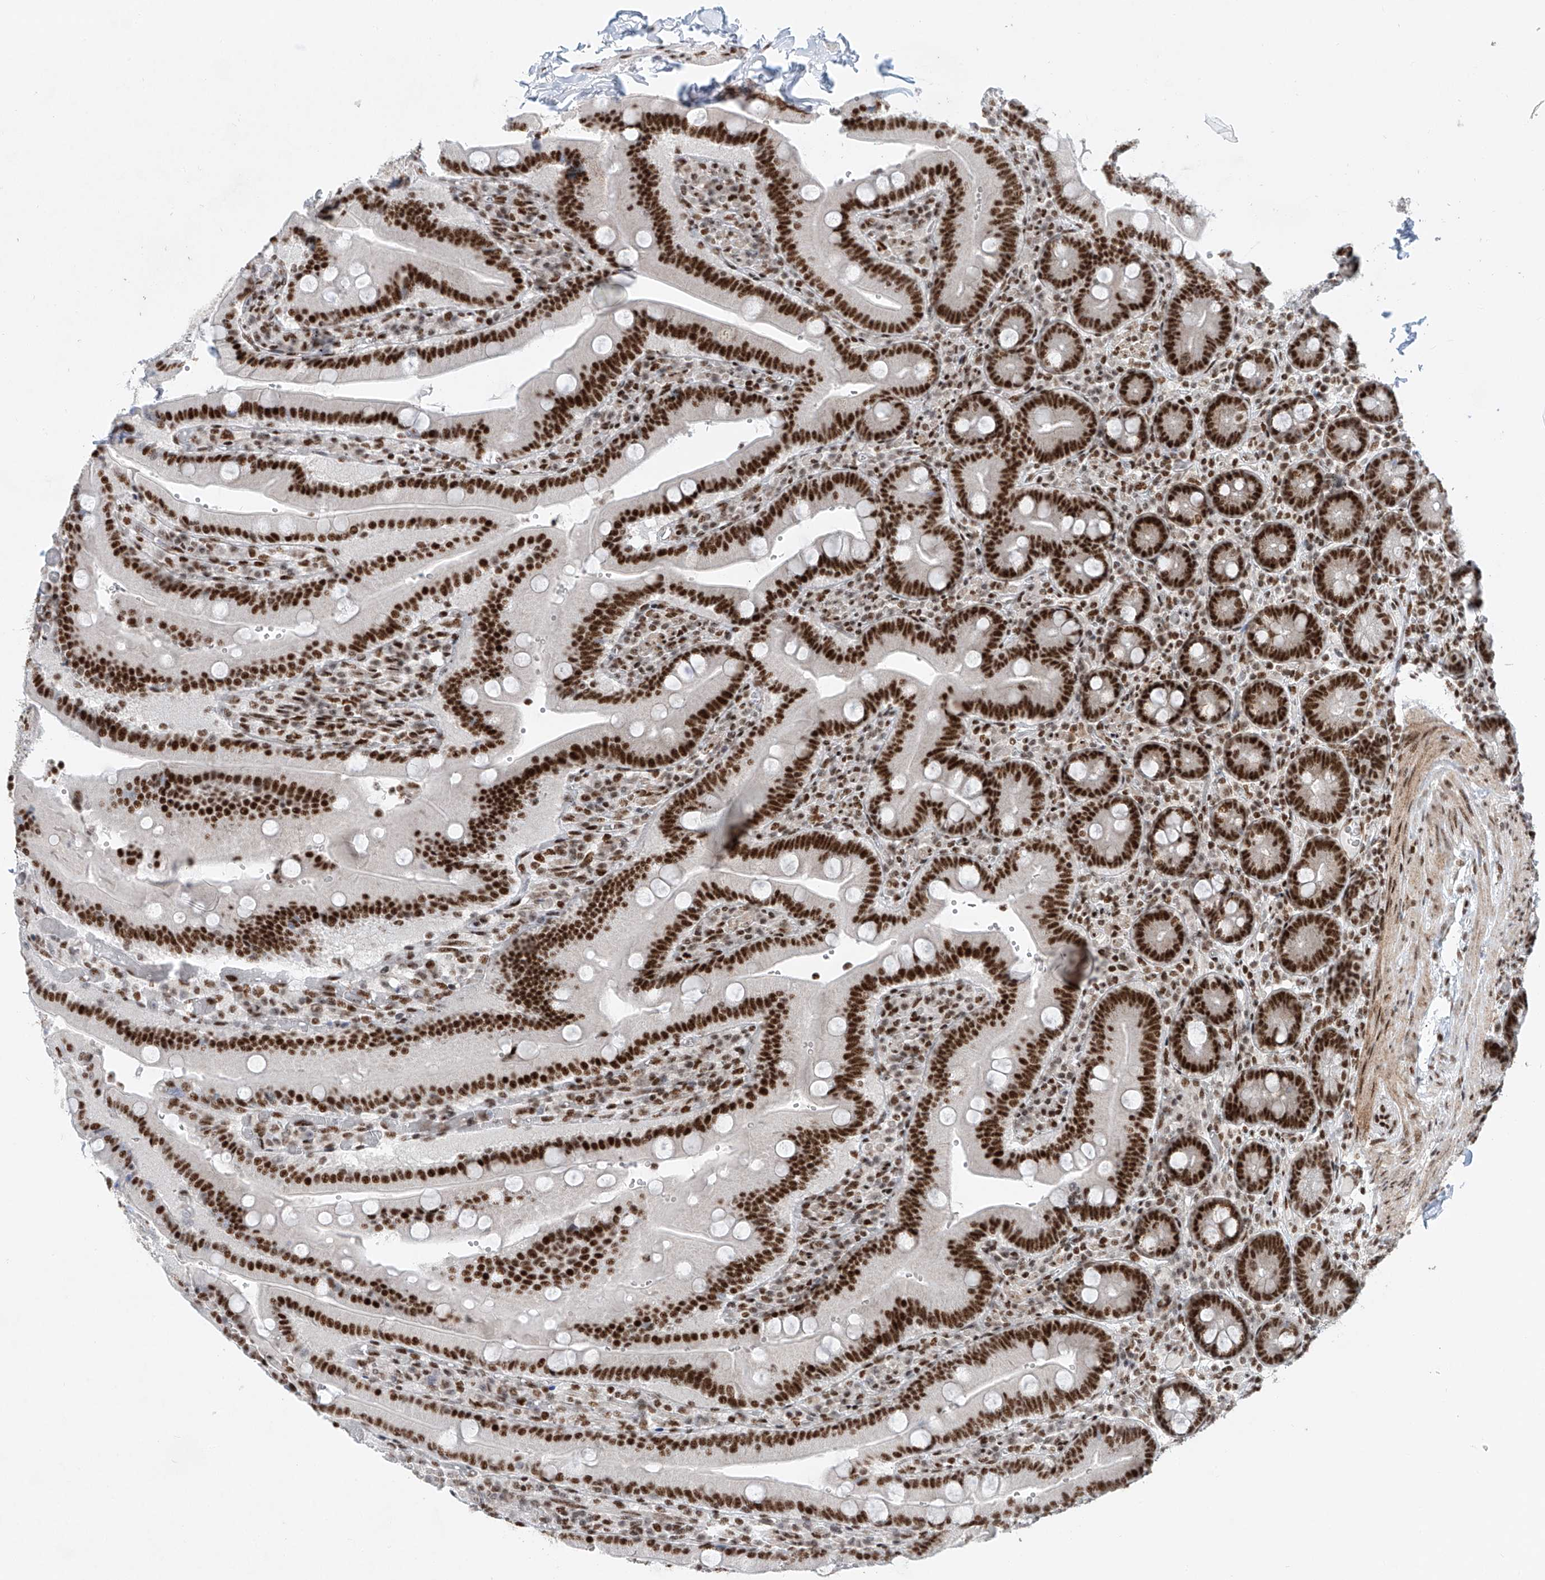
{"staining": {"intensity": "strong", "quantity": ">75%", "location": "nuclear"}, "tissue": "duodenum", "cell_type": "Glandular cells", "image_type": "normal", "snomed": [{"axis": "morphology", "description": "Normal tissue, NOS"}, {"axis": "topography", "description": "Duodenum"}], "caption": "The histopathology image exhibits immunohistochemical staining of unremarkable duodenum. There is strong nuclear expression is identified in about >75% of glandular cells.", "gene": "TAF4", "patient": {"sex": "female", "age": 62}}